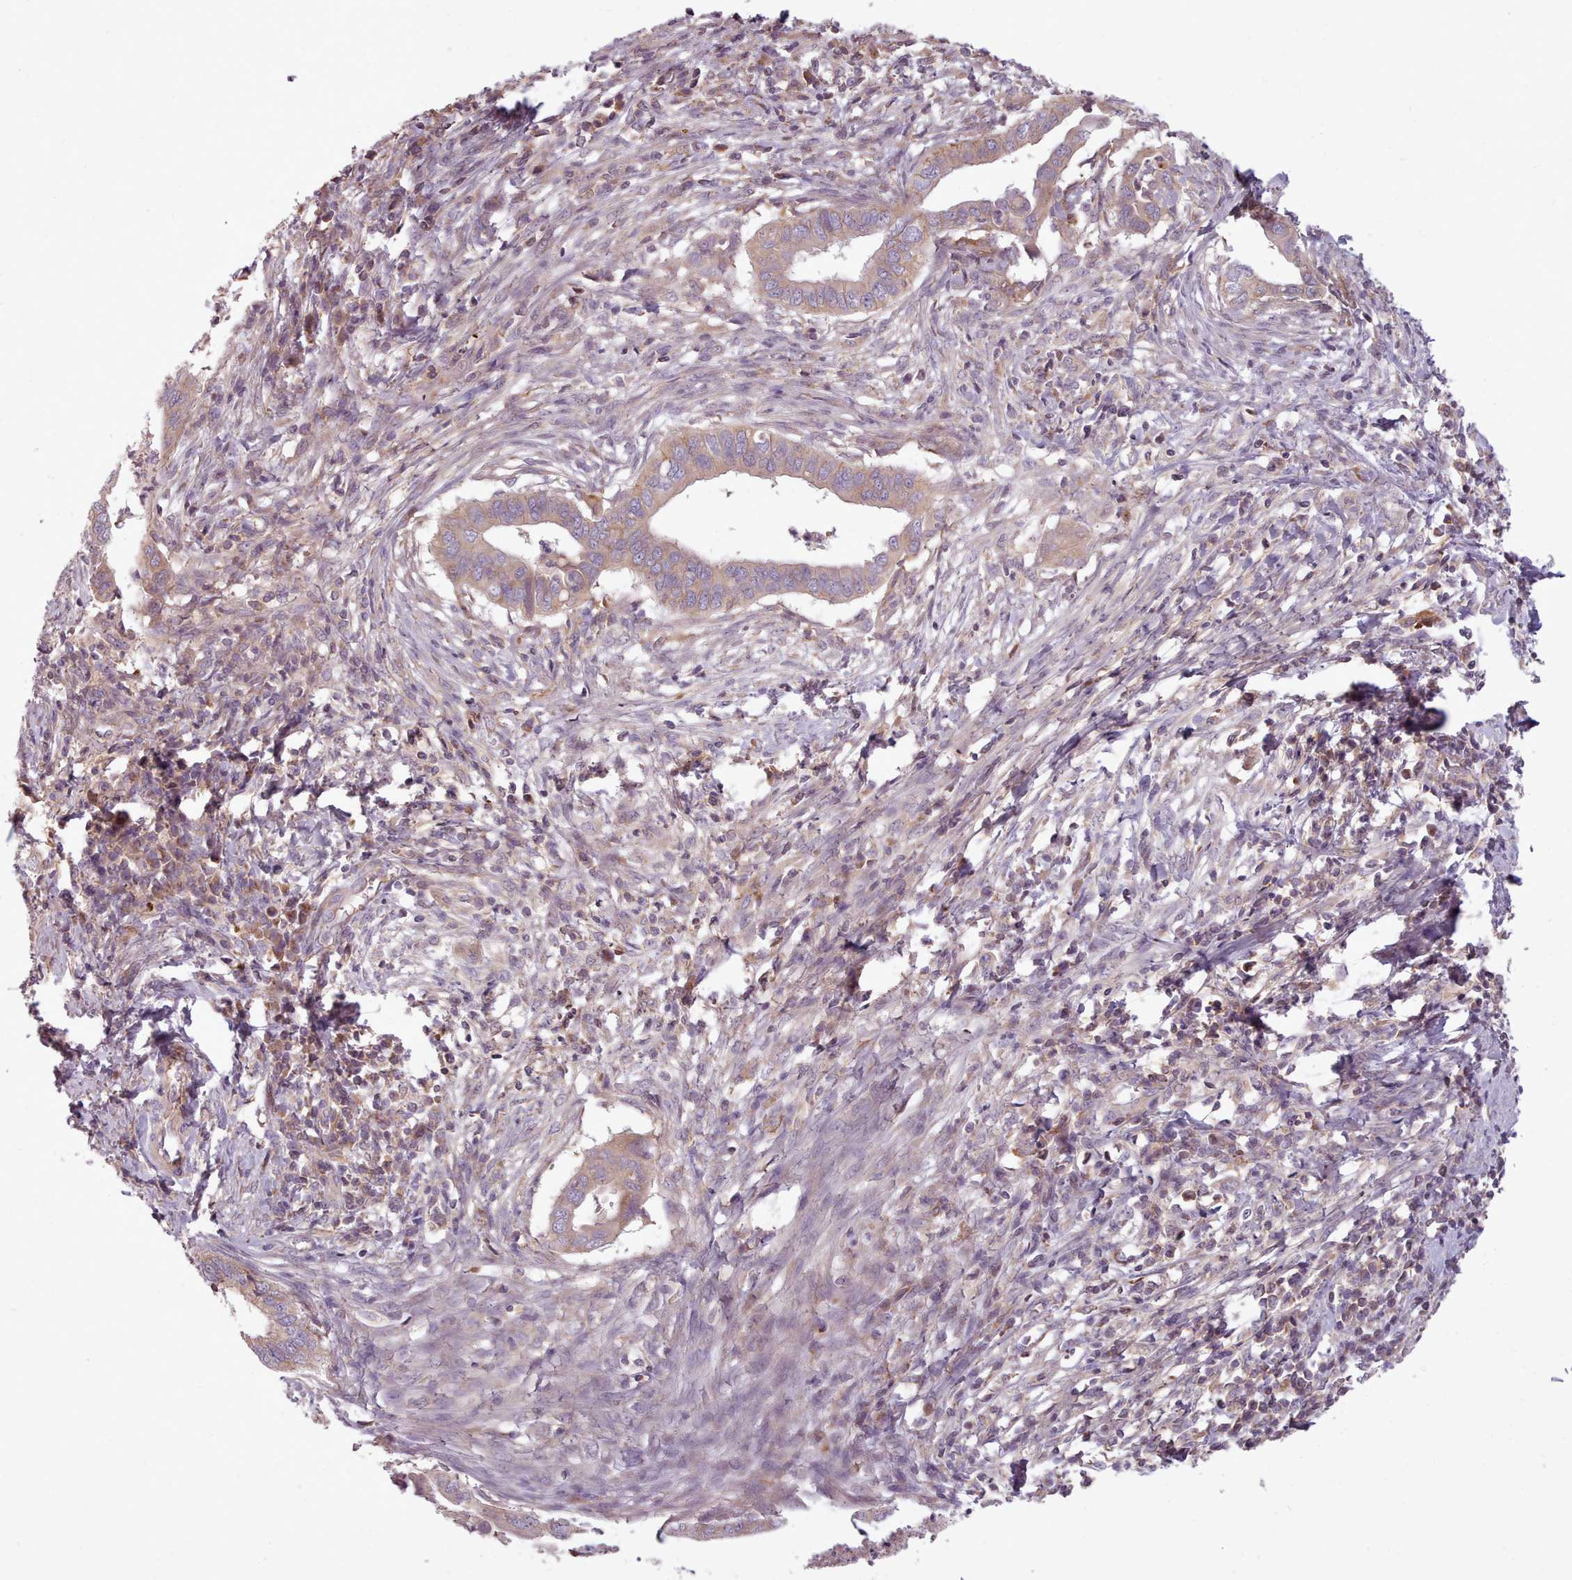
{"staining": {"intensity": "moderate", "quantity": ">75%", "location": "cytoplasmic/membranous"}, "tissue": "cervical cancer", "cell_type": "Tumor cells", "image_type": "cancer", "snomed": [{"axis": "morphology", "description": "Adenocarcinoma, NOS"}, {"axis": "topography", "description": "Cervix"}], "caption": "Moderate cytoplasmic/membranous staining for a protein is appreciated in approximately >75% of tumor cells of adenocarcinoma (cervical) using IHC.", "gene": "NT5DC2", "patient": {"sex": "female", "age": 42}}